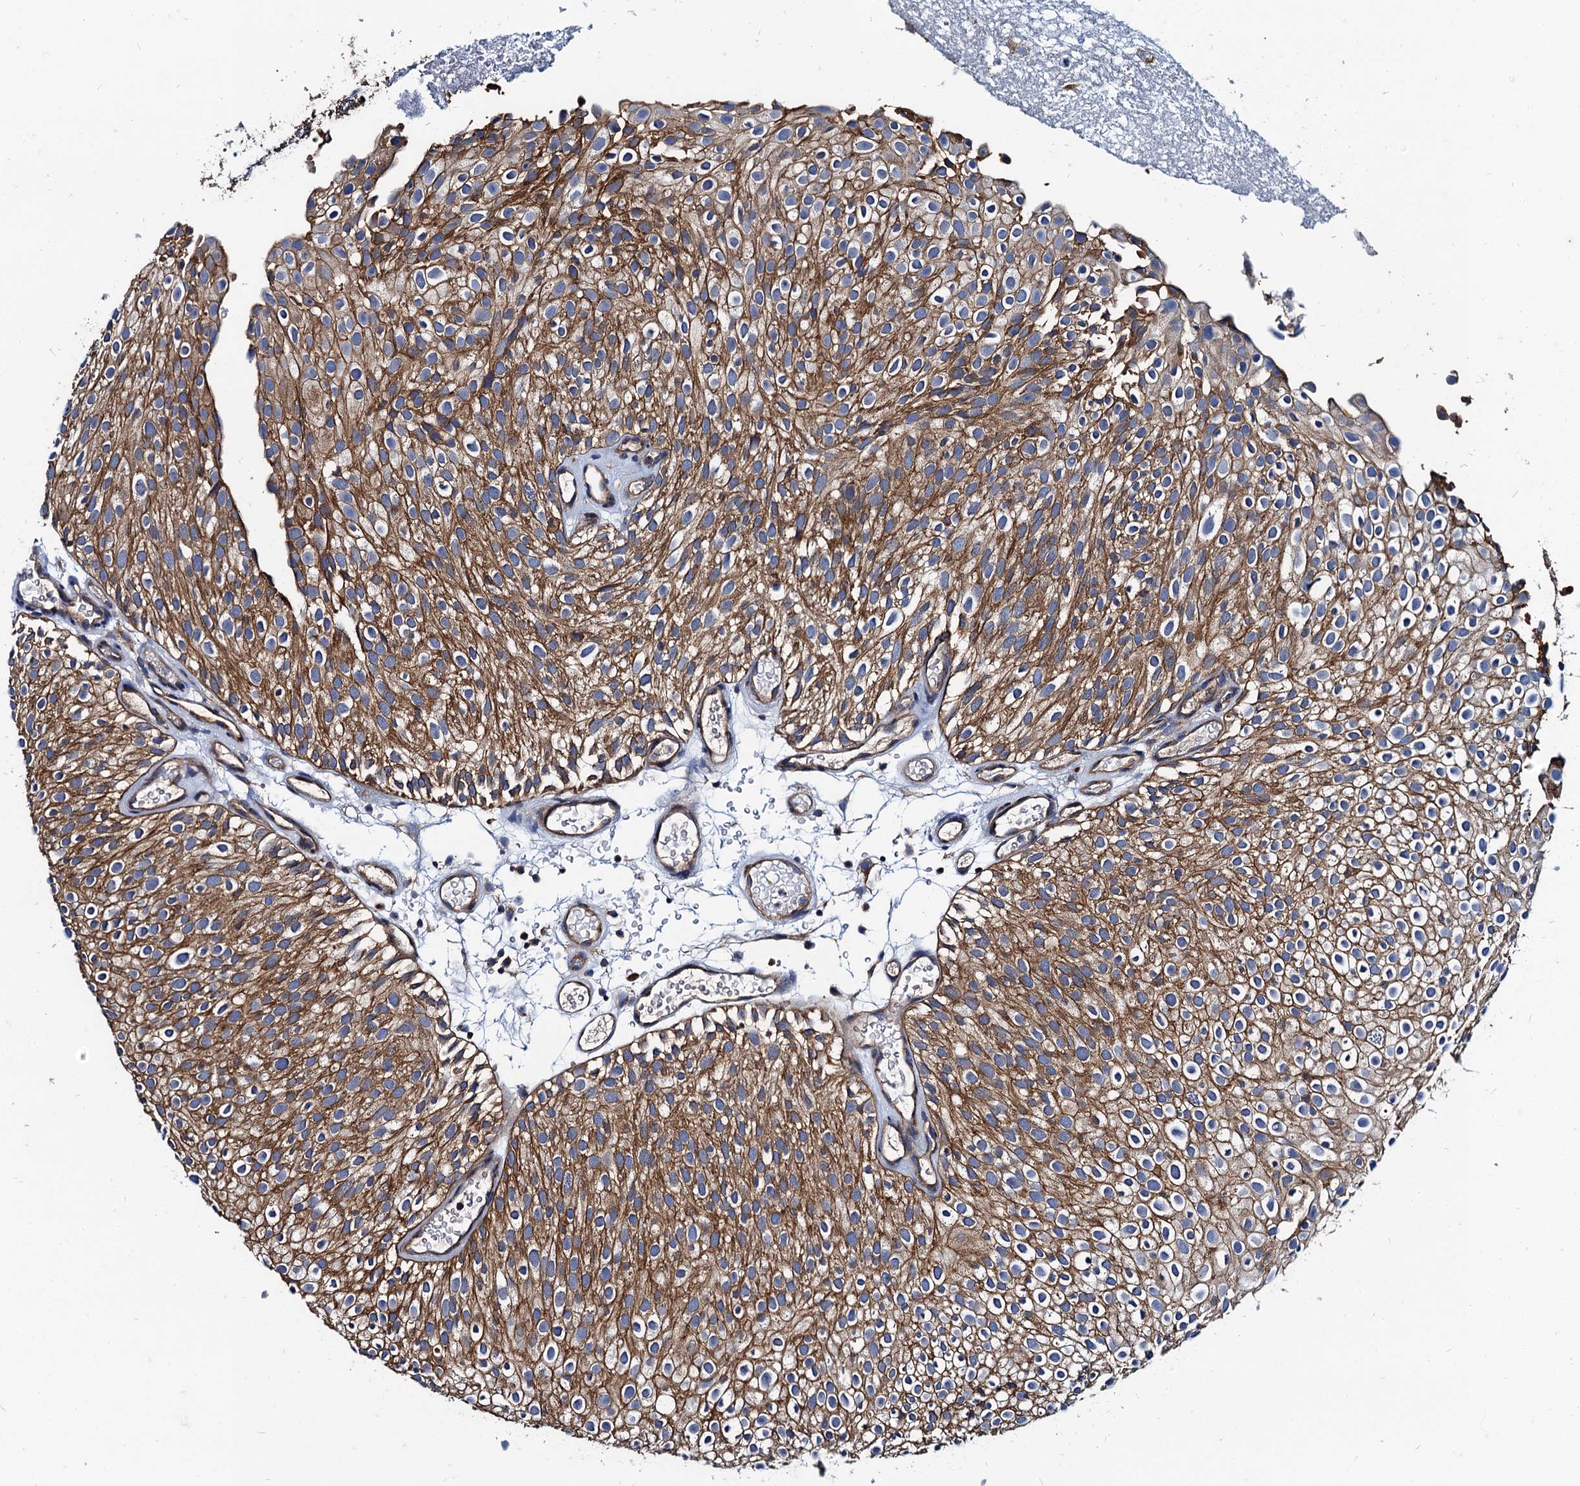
{"staining": {"intensity": "moderate", "quantity": ">75%", "location": "cytoplasmic/membranous"}, "tissue": "urothelial cancer", "cell_type": "Tumor cells", "image_type": "cancer", "snomed": [{"axis": "morphology", "description": "Urothelial carcinoma, Low grade"}, {"axis": "topography", "description": "Urinary bladder"}], "caption": "DAB (3,3'-diaminobenzidine) immunohistochemical staining of urothelial cancer exhibits moderate cytoplasmic/membranous protein expression in about >75% of tumor cells.", "gene": "NGRN", "patient": {"sex": "male", "age": 78}}